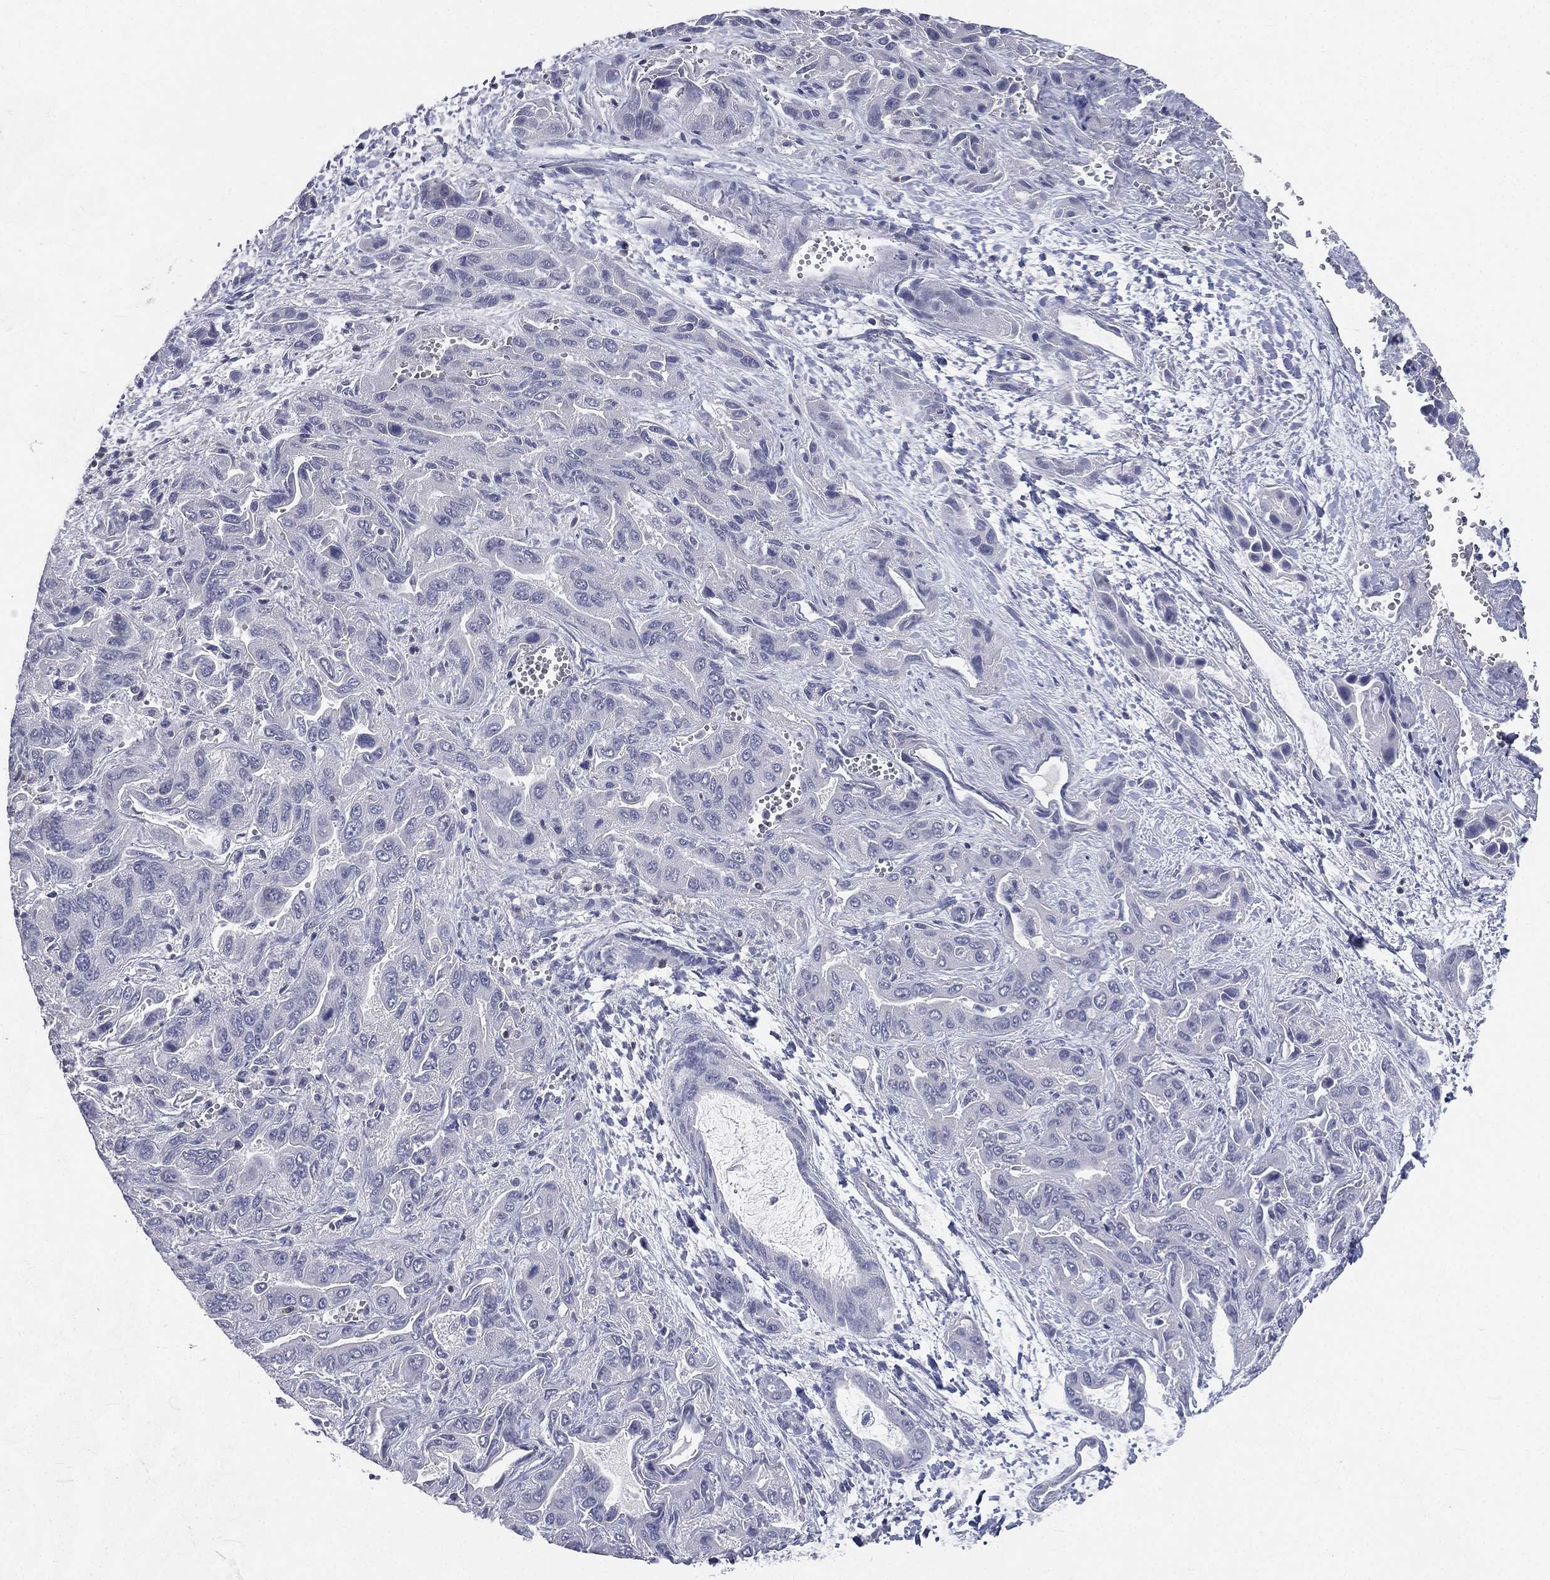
{"staining": {"intensity": "negative", "quantity": "none", "location": "none"}, "tissue": "liver cancer", "cell_type": "Tumor cells", "image_type": "cancer", "snomed": [{"axis": "morphology", "description": "Cholangiocarcinoma"}, {"axis": "topography", "description": "Liver"}], "caption": "This is an immunohistochemistry image of human liver cancer (cholangiocarcinoma). There is no expression in tumor cells.", "gene": "CD3D", "patient": {"sex": "female", "age": 52}}